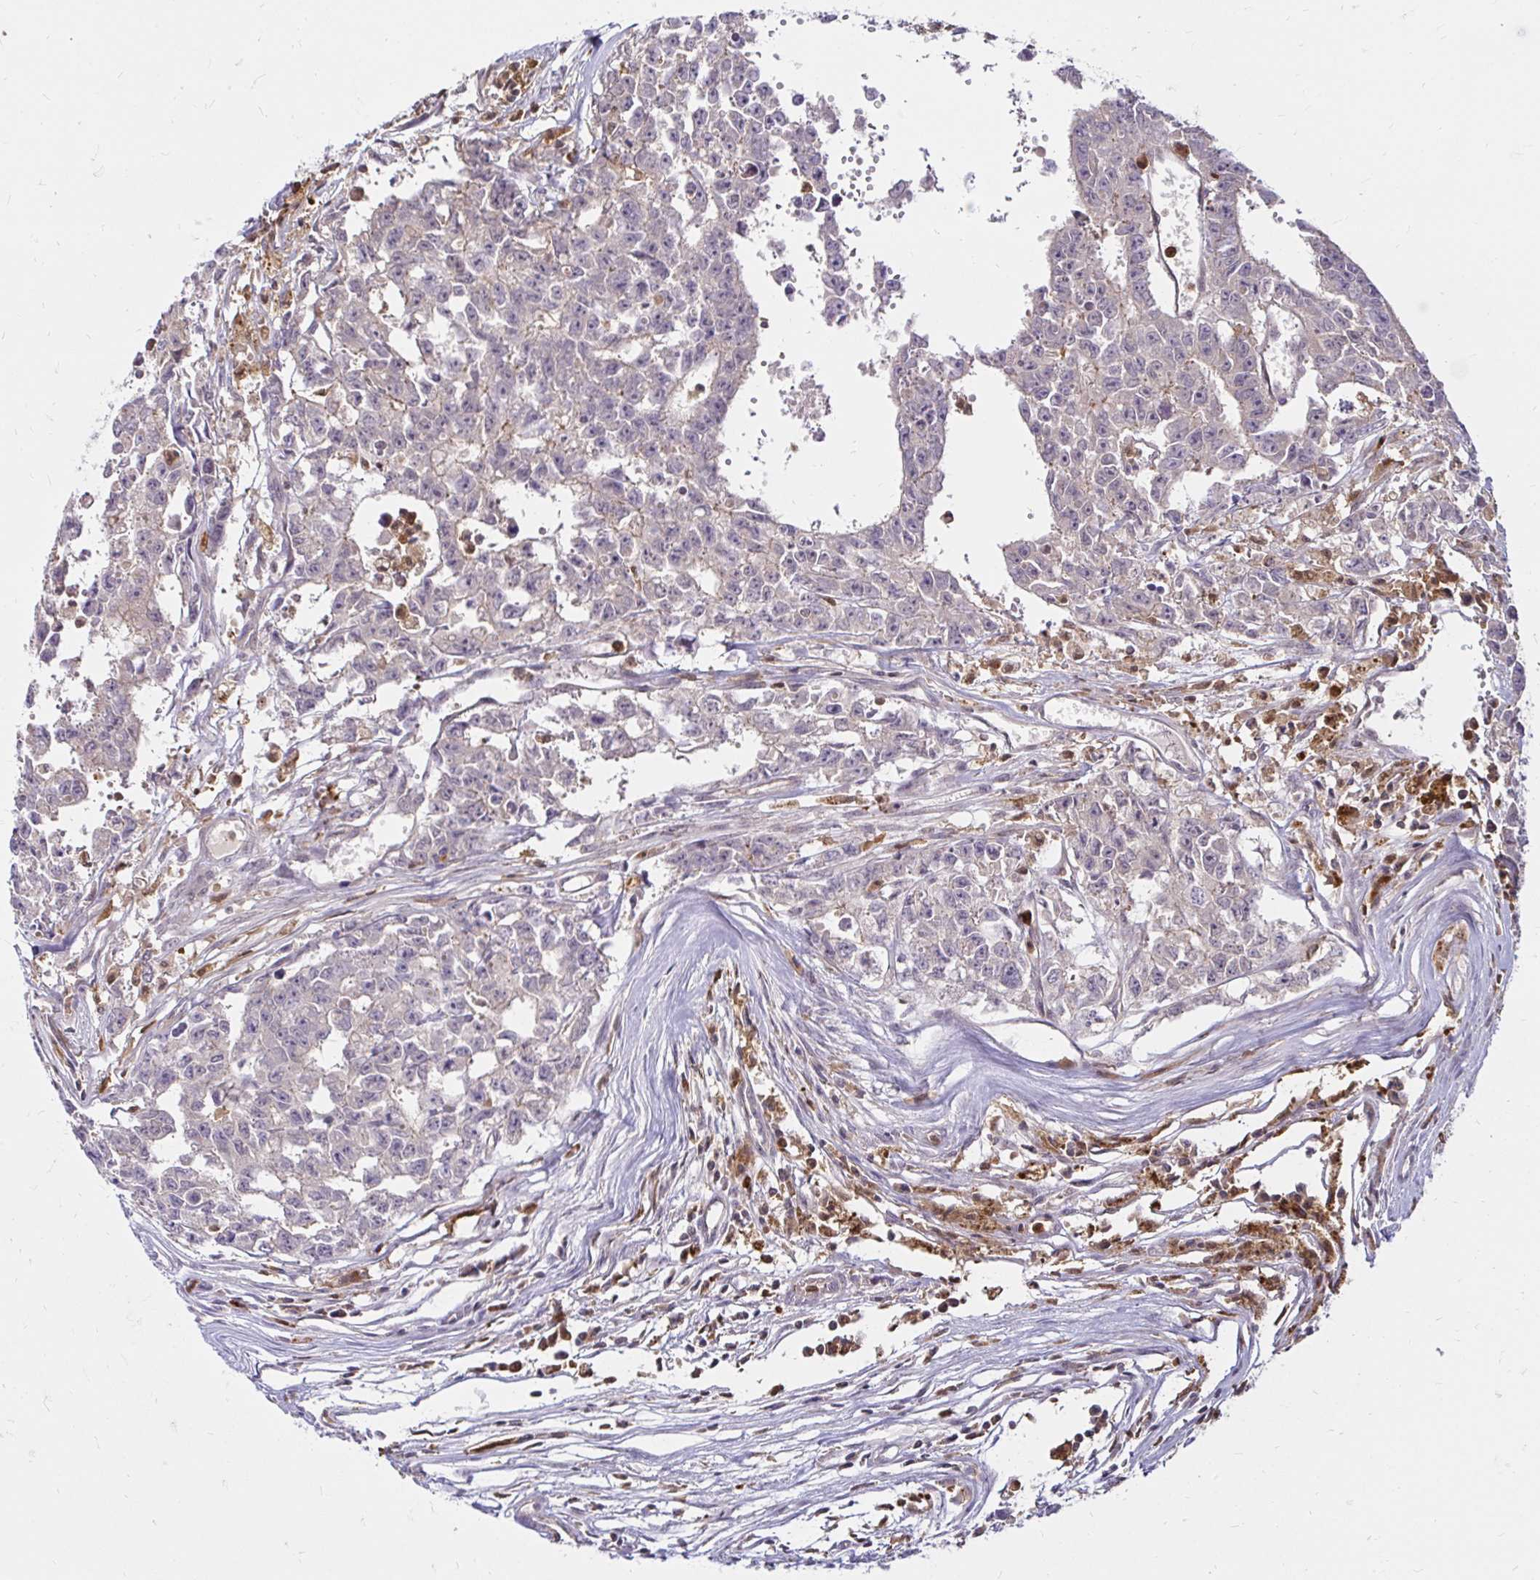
{"staining": {"intensity": "negative", "quantity": "none", "location": "none"}, "tissue": "testis cancer", "cell_type": "Tumor cells", "image_type": "cancer", "snomed": [{"axis": "morphology", "description": "Carcinoma, Embryonal, NOS"}, {"axis": "morphology", "description": "Teratoma, malignant, NOS"}, {"axis": "topography", "description": "Testis"}], "caption": "A photomicrograph of human testis cancer (embryonal carcinoma) is negative for staining in tumor cells.", "gene": "PYCARD", "patient": {"sex": "male", "age": 24}}